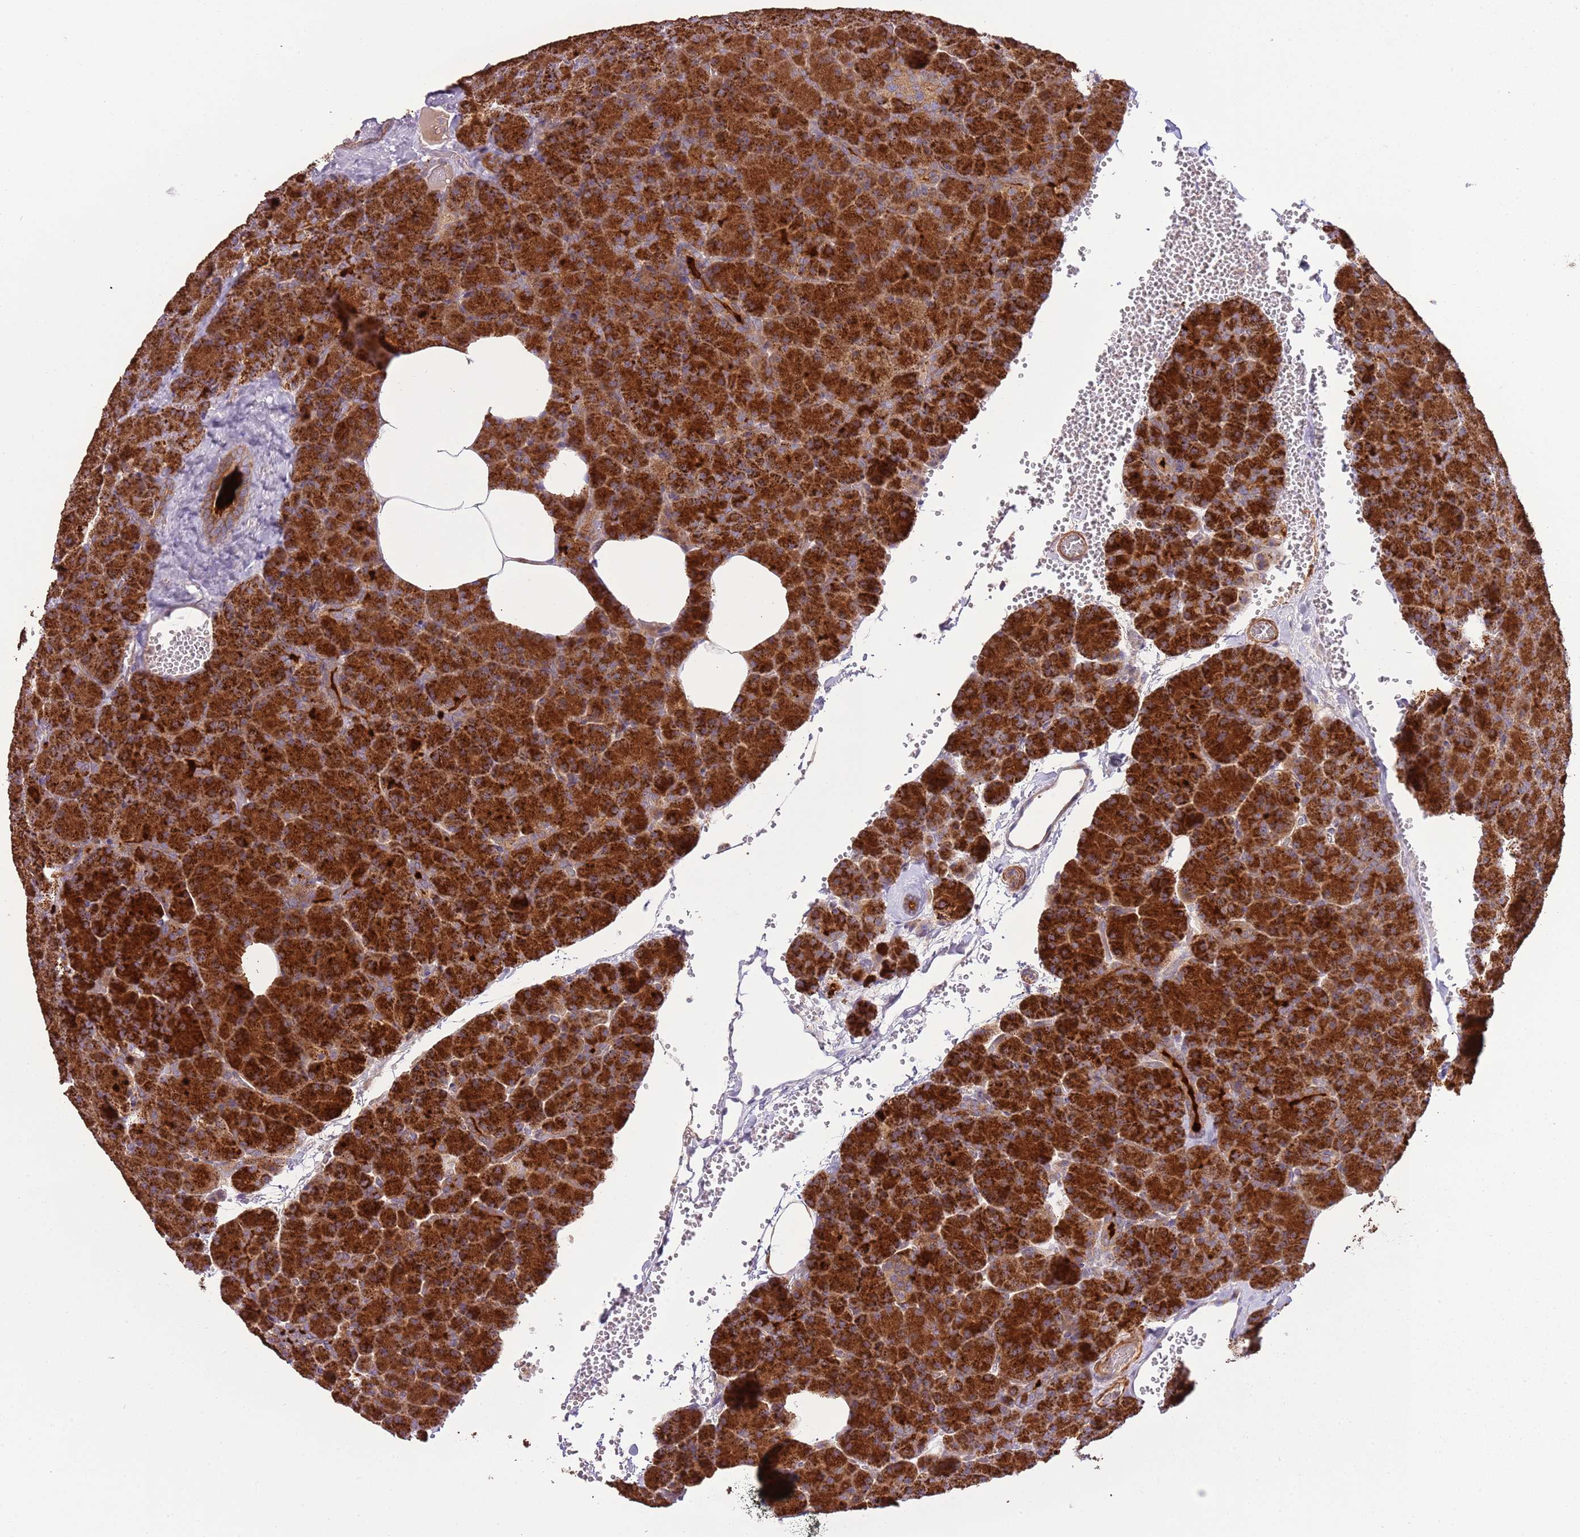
{"staining": {"intensity": "strong", "quantity": ">75%", "location": "cytoplasmic/membranous"}, "tissue": "pancreas", "cell_type": "Exocrine glandular cells", "image_type": "normal", "snomed": [{"axis": "morphology", "description": "Normal tissue, NOS"}, {"axis": "morphology", "description": "Carcinoid, malignant, NOS"}, {"axis": "topography", "description": "Pancreas"}], "caption": "A histopathology image showing strong cytoplasmic/membranous expression in about >75% of exocrine glandular cells in unremarkable pancreas, as visualized by brown immunohistochemical staining.", "gene": "RNF128", "patient": {"sex": "female", "age": 35}}